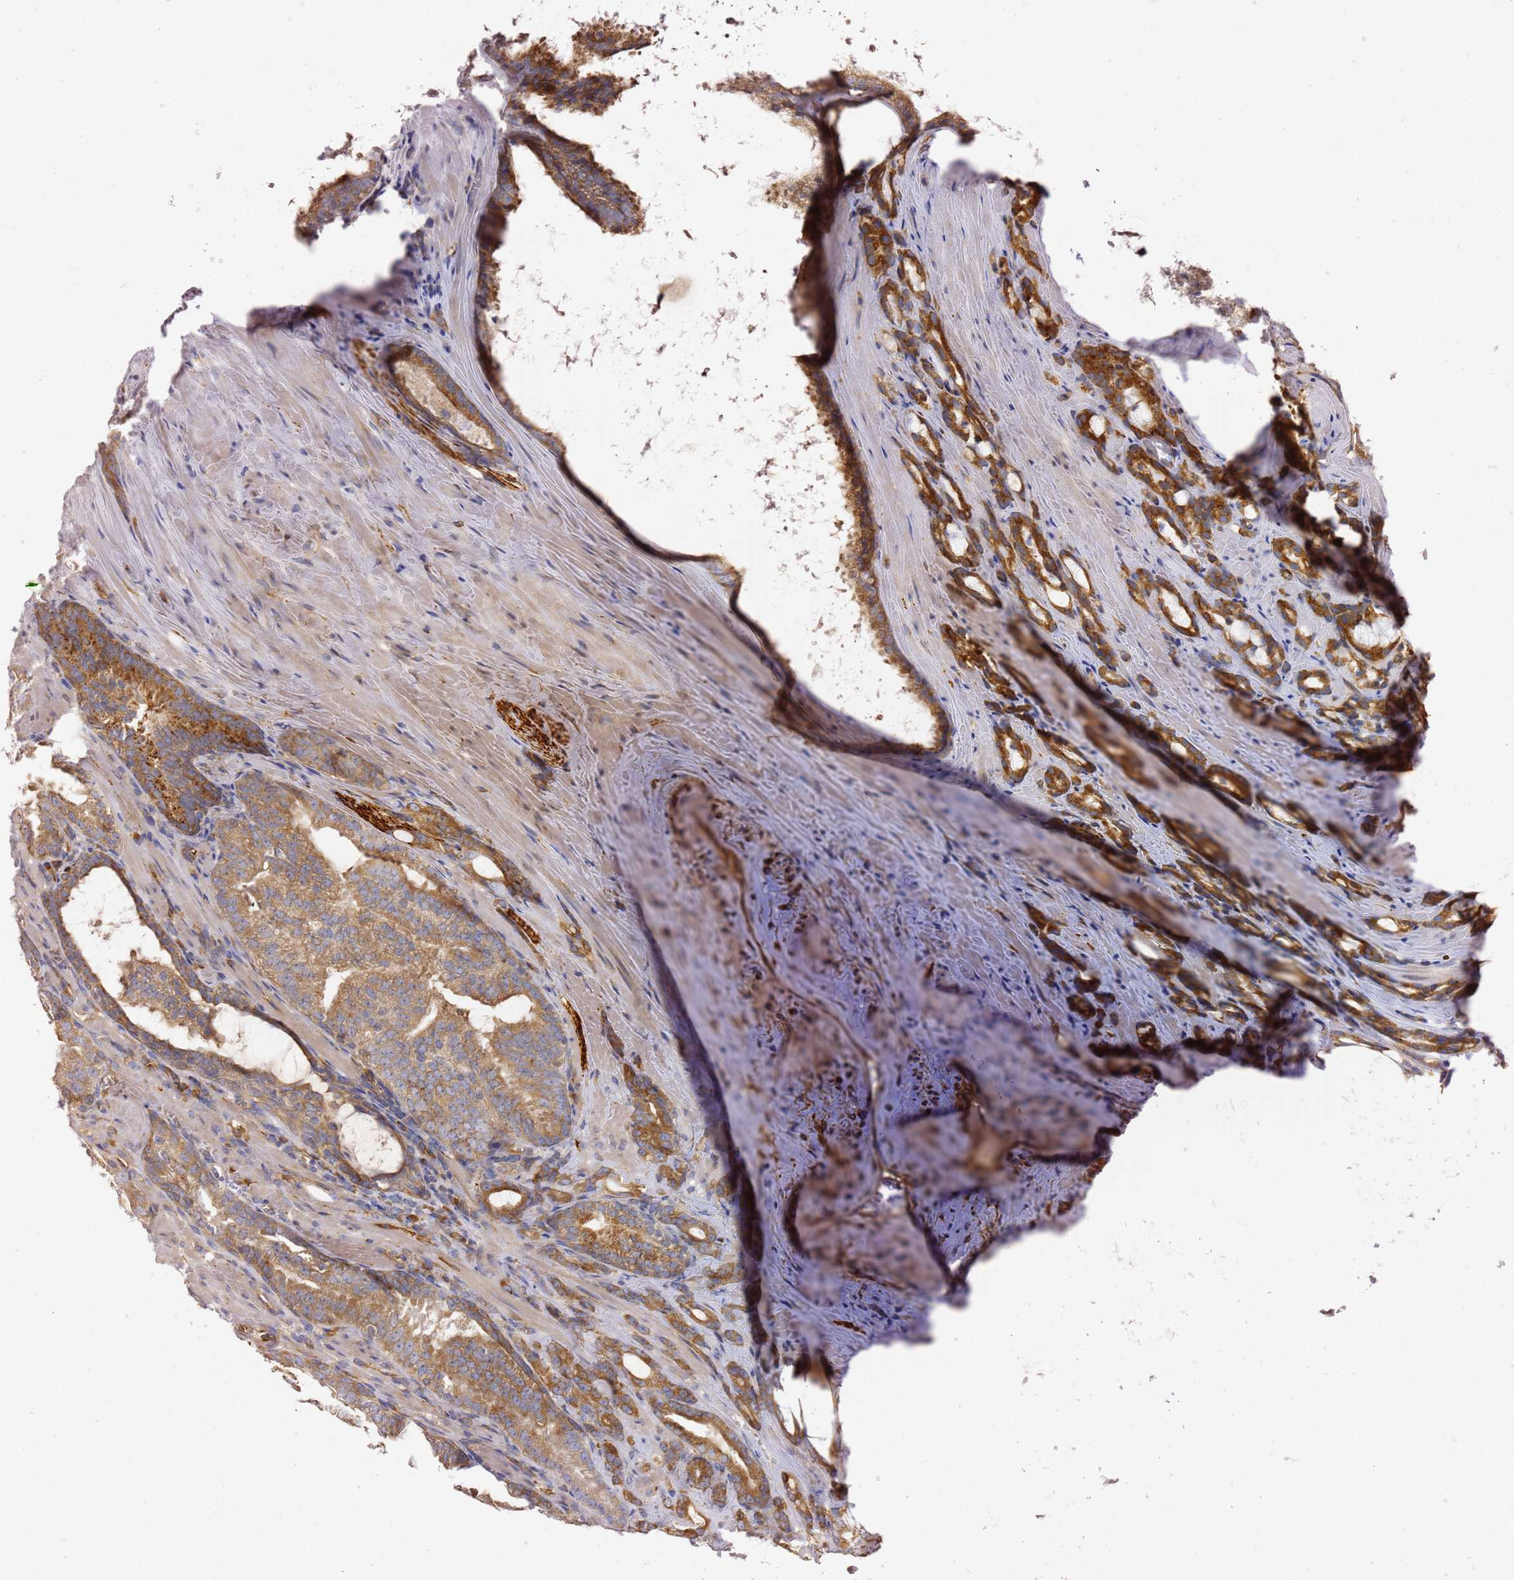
{"staining": {"intensity": "moderate", "quantity": ">75%", "location": "cytoplasmic/membranous"}, "tissue": "prostate cancer", "cell_type": "Tumor cells", "image_type": "cancer", "snomed": [{"axis": "morphology", "description": "Adenocarcinoma, High grade"}, {"axis": "topography", "description": "Prostate"}], "caption": "IHC photomicrograph of neoplastic tissue: prostate high-grade adenocarcinoma stained using immunohistochemistry (IHC) shows medium levels of moderate protein expression localized specifically in the cytoplasmic/membranous of tumor cells, appearing as a cytoplasmic/membranous brown color.", "gene": "KIF7", "patient": {"sex": "male", "age": 72}}